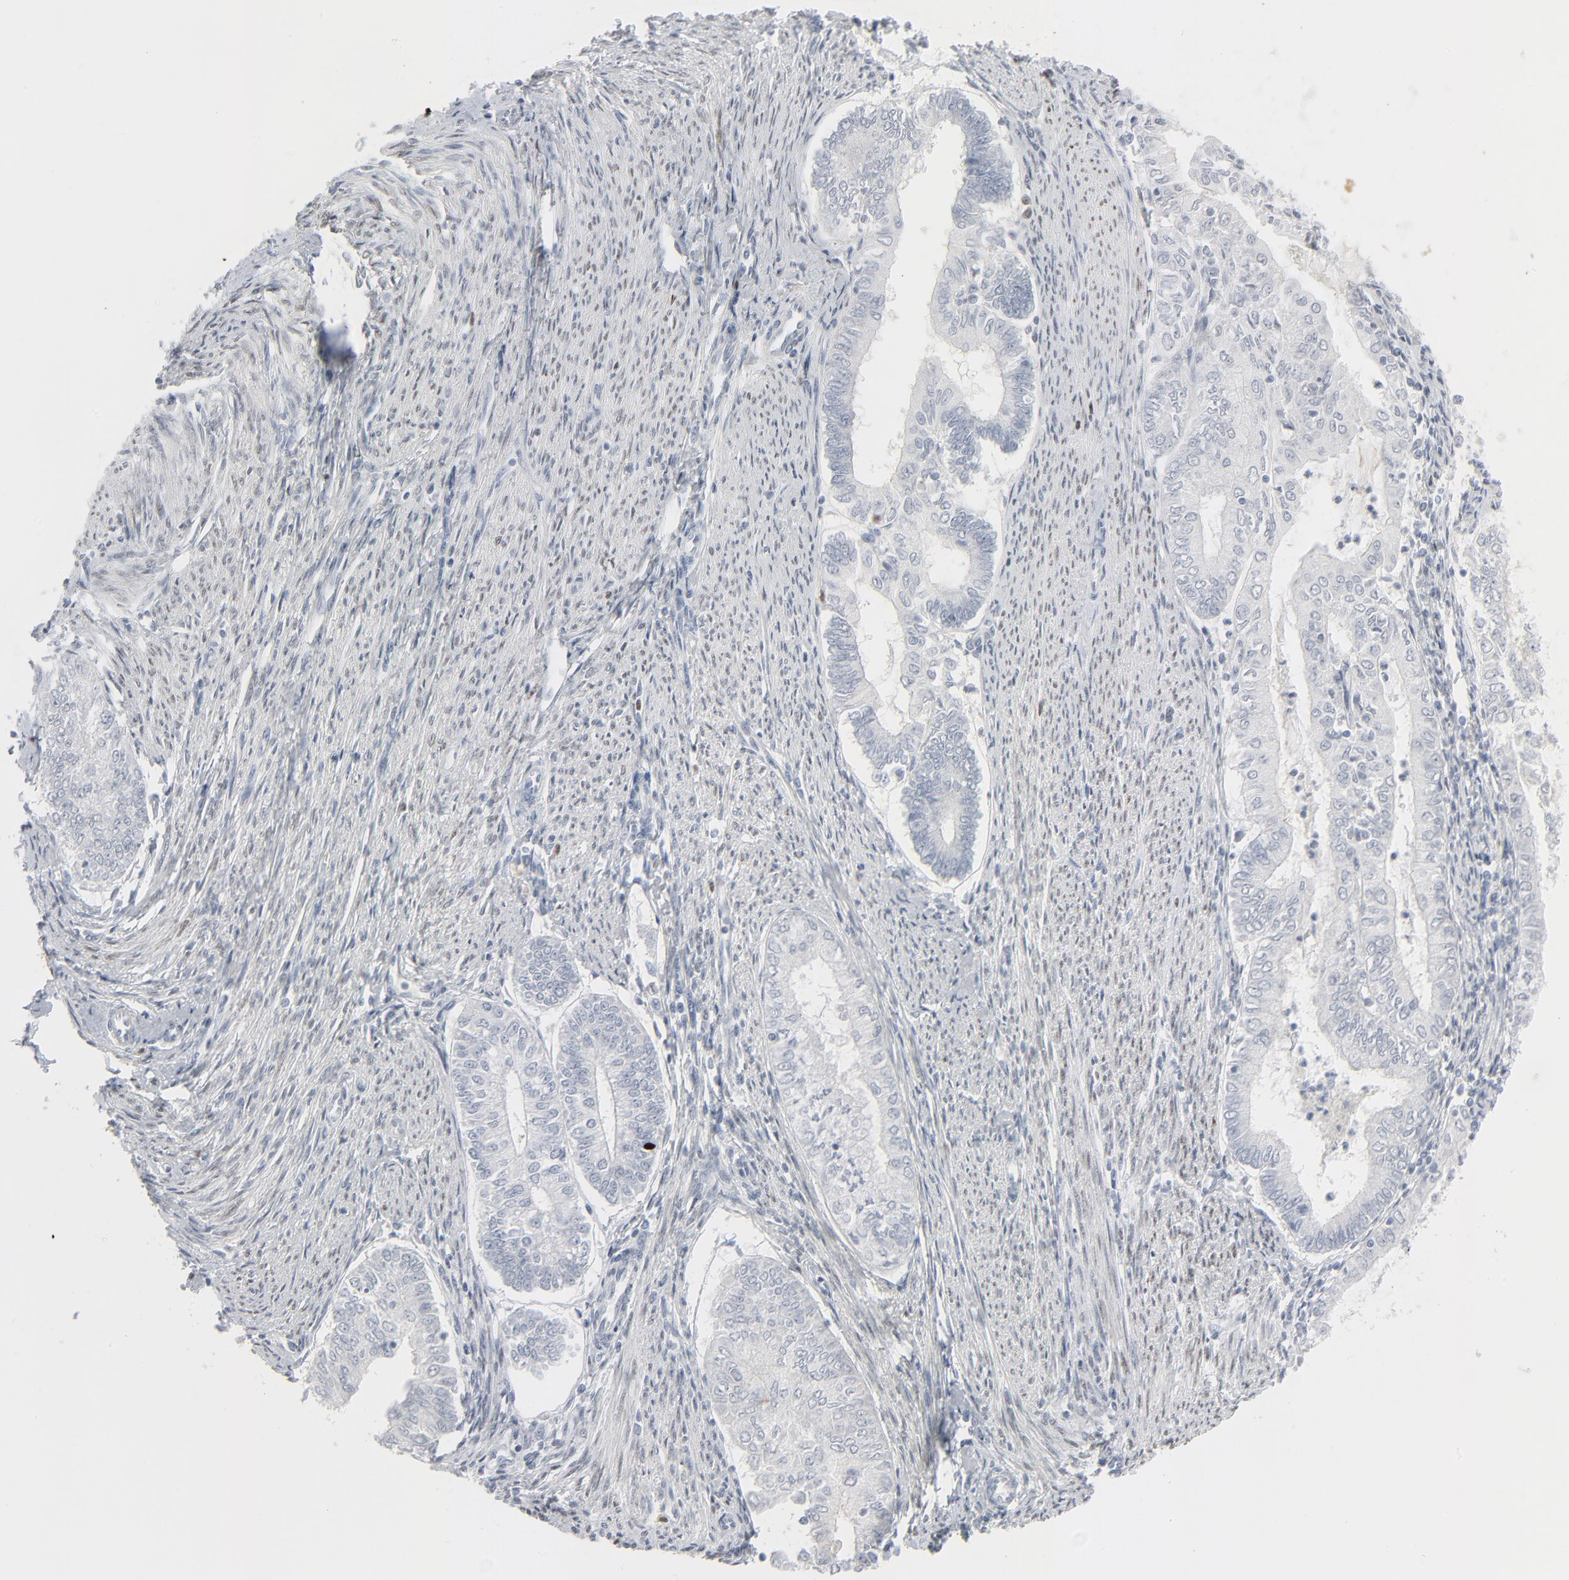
{"staining": {"intensity": "negative", "quantity": "none", "location": "none"}, "tissue": "endometrial cancer", "cell_type": "Tumor cells", "image_type": "cancer", "snomed": [{"axis": "morphology", "description": "Adenocarcinoma, NOS"}, {"axis": "topography", "description": "Endometrium"}], "caption": "Protein analysis of endometrial adenocarcinoma reveals no significant positivity in tumor cells.", "gene": "MITF", "patient": {"sex": "female", "age": 59}}